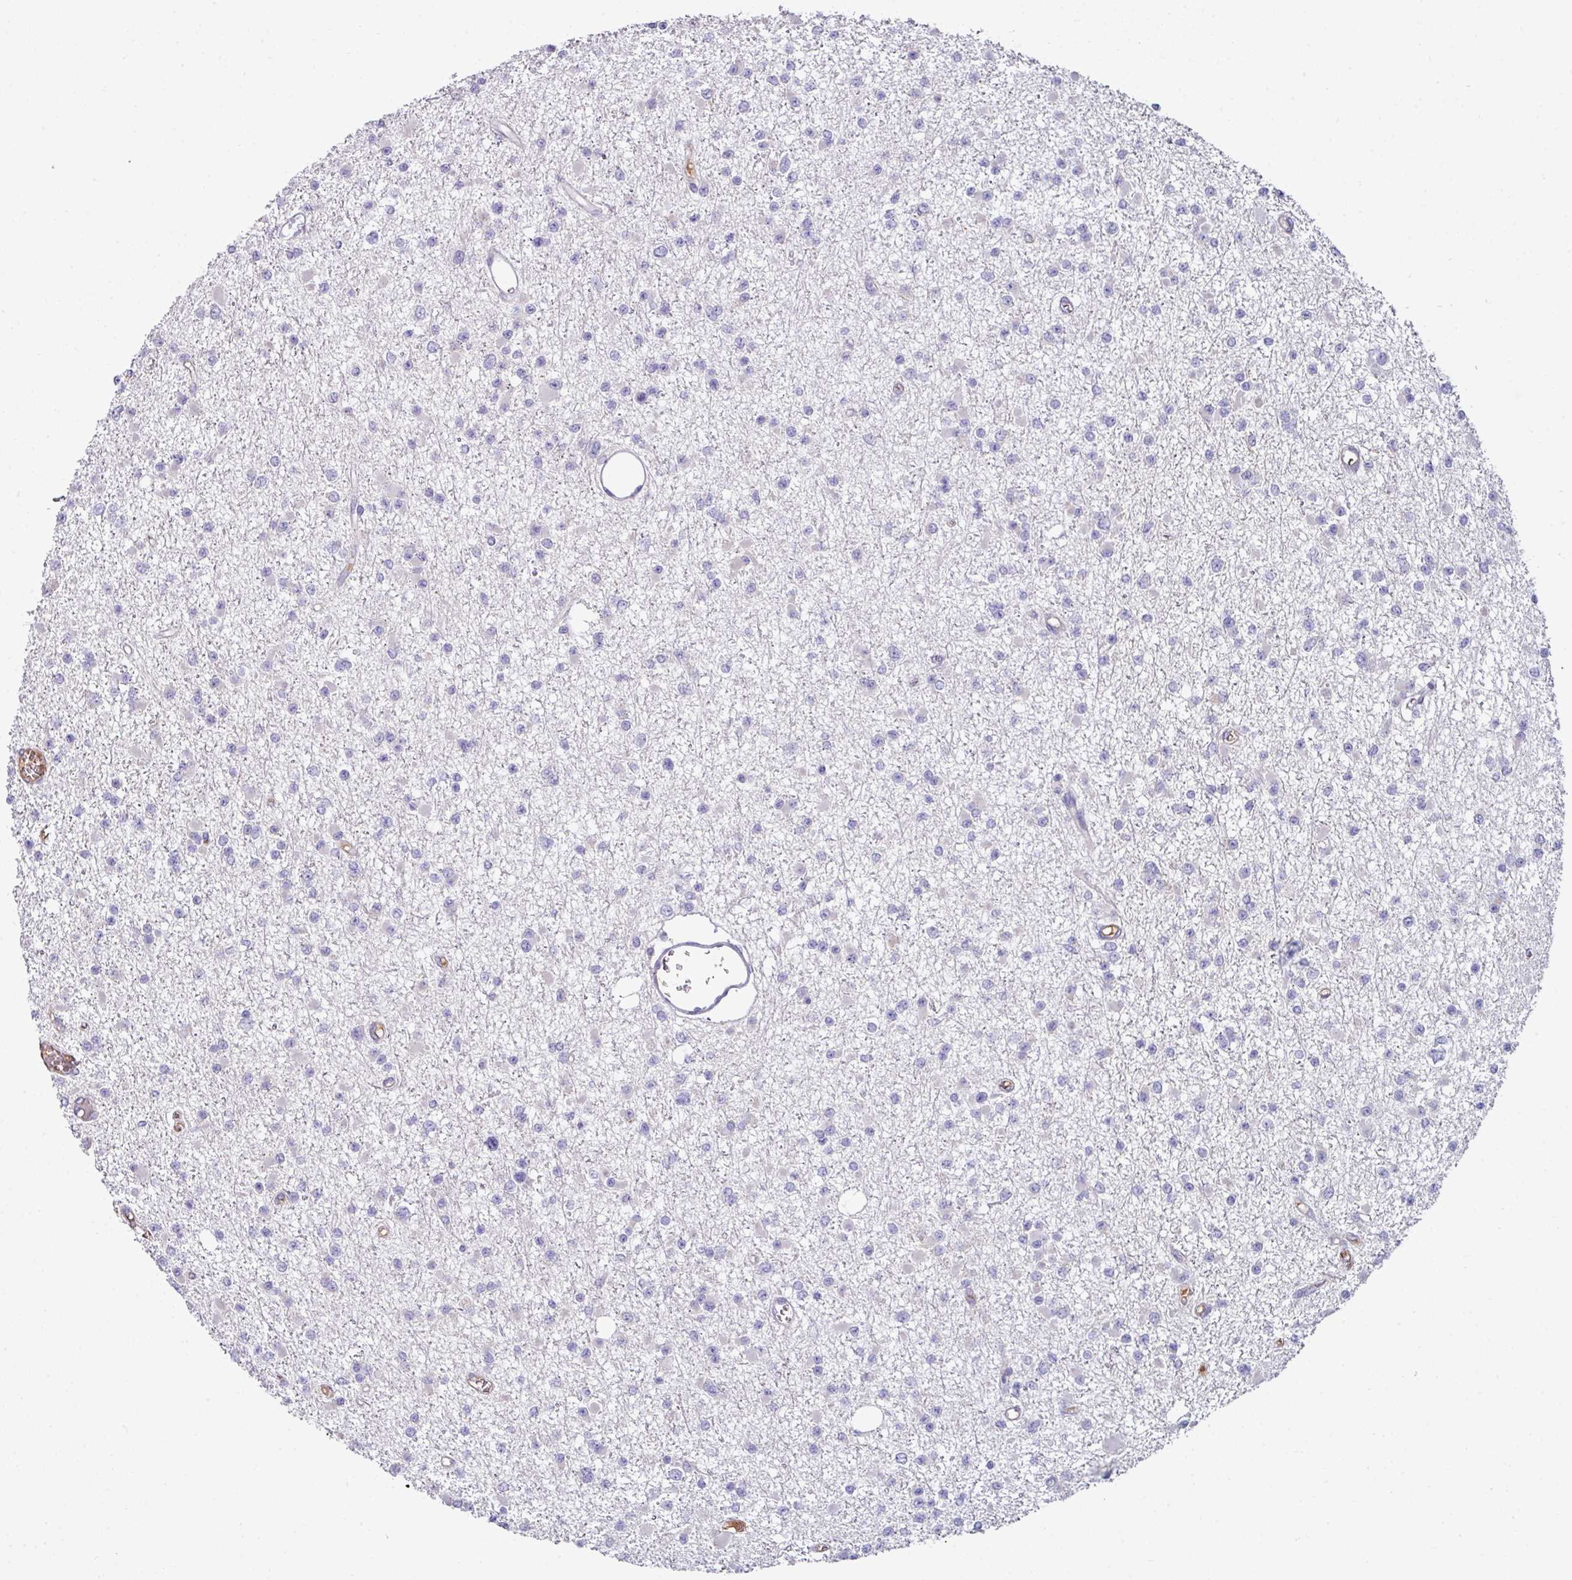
{"staining": {"intensity": "negative", "quantity": "none", "location": "none"}, "tissue": "glioma", "cell_type": "Tumor cells", "image_type": "cancer", "snomed": [{"axis": "morphology", "description": "Glioma, malignant, Low grade"}, {"axis": "topography", "description": "Brain"}], "caption": "IHC image of neoplastic tissue: glioma stained with DAB (3,3'-diaminobenzidine) reveals no significant protein expression in tumor cells.", "gene": "SLAMF6", "patient": {"sex": "female", "age": 22}}